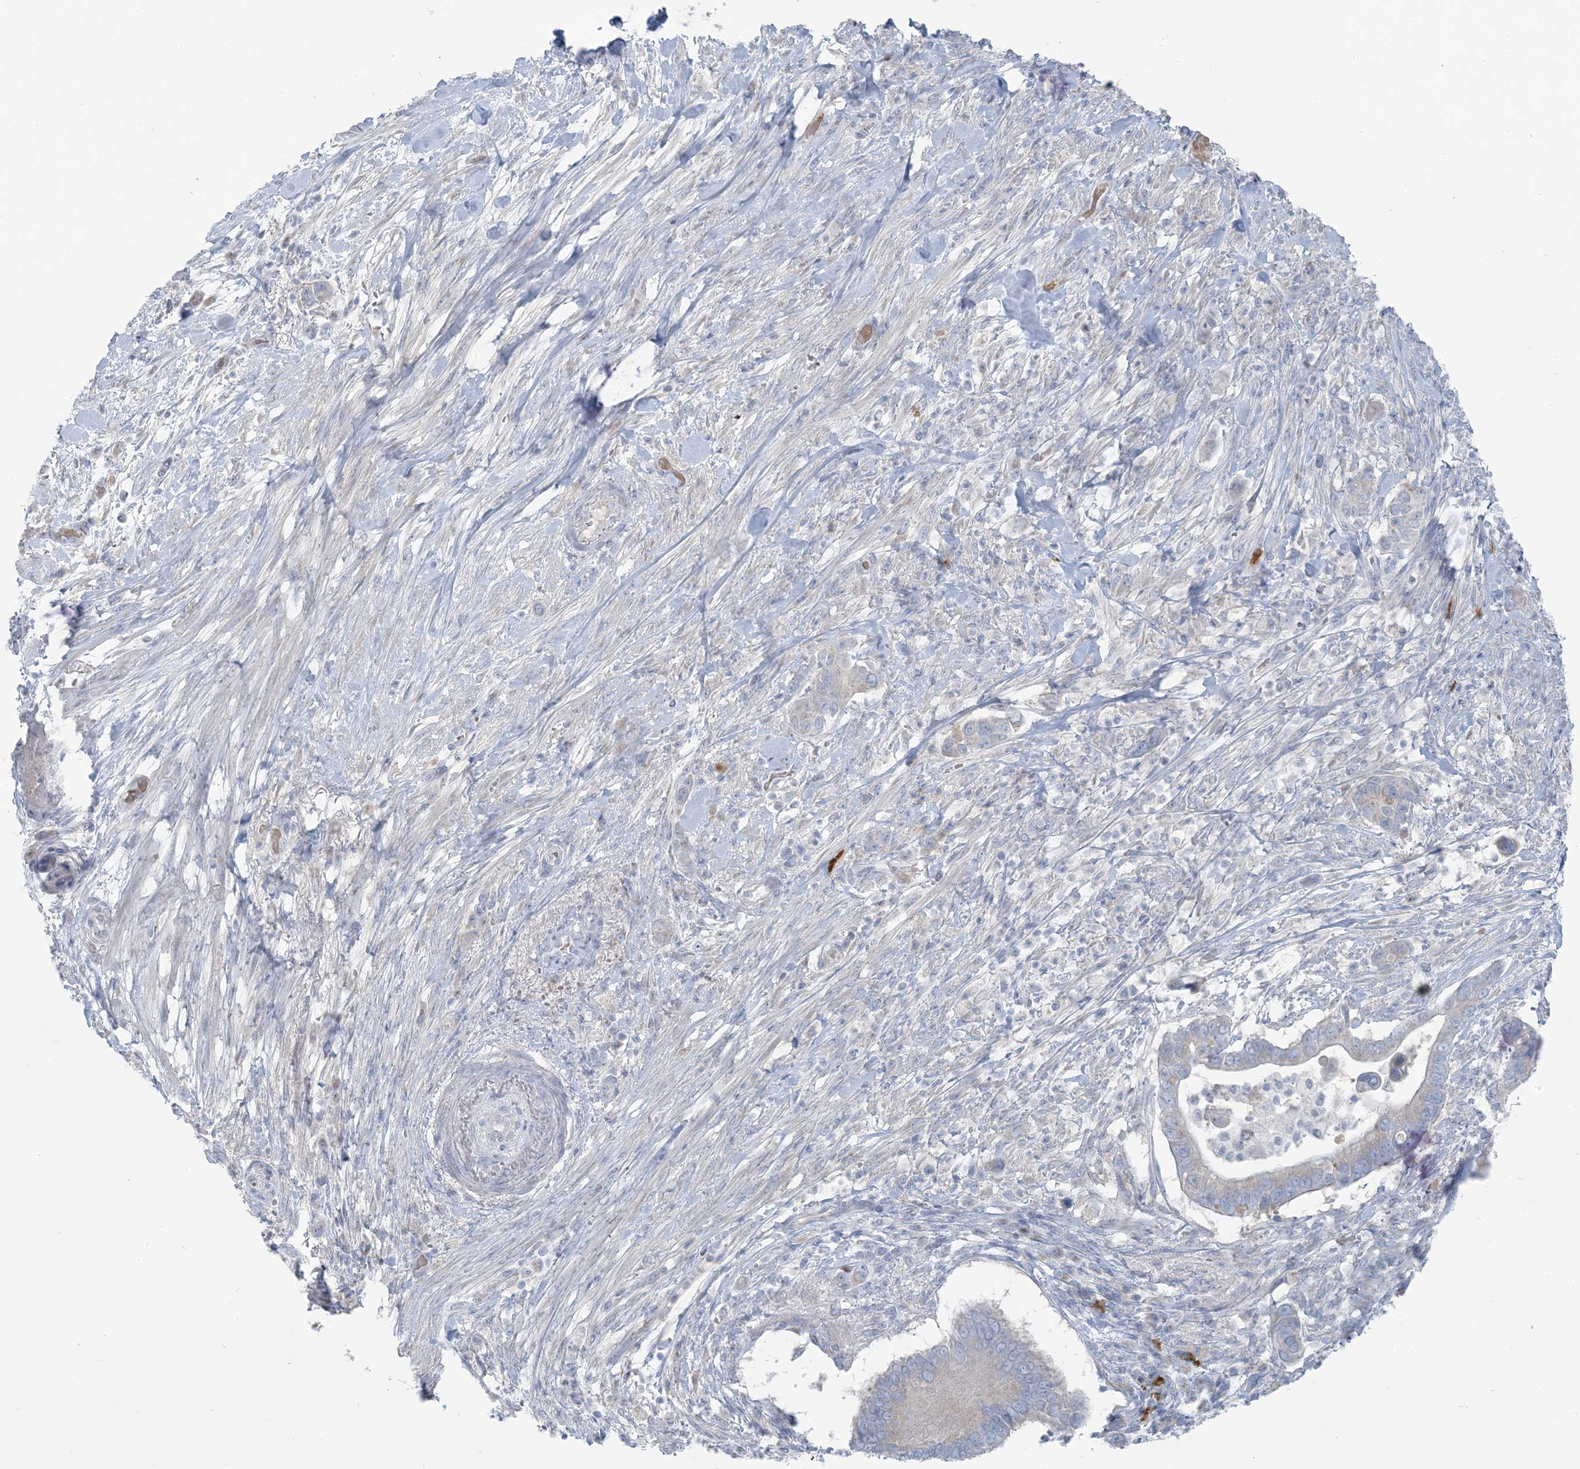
{"staining": {"intensity": "negative", "quantity": "none", "location": "none"}, "tissue": "pancreatic cancer", "cell_type": "Tumor cells", "image_type": "cancer", "snomed": [{"axis": "morphology", "description": "Adenocarcinoma, NOS"}, {"axis": "topography", "description": "Pancreas"}], "caption": "The photomicrograph shows no significant expression in tumor cells of pancreatic adenocarcinoma. (DAB (3,3'-diaminobenzidine) immunohistochemistry visualized using brightfield microscopy, high magnification).", "gene": "SCML1", "patient": {"sex": "male", "age": 68}}